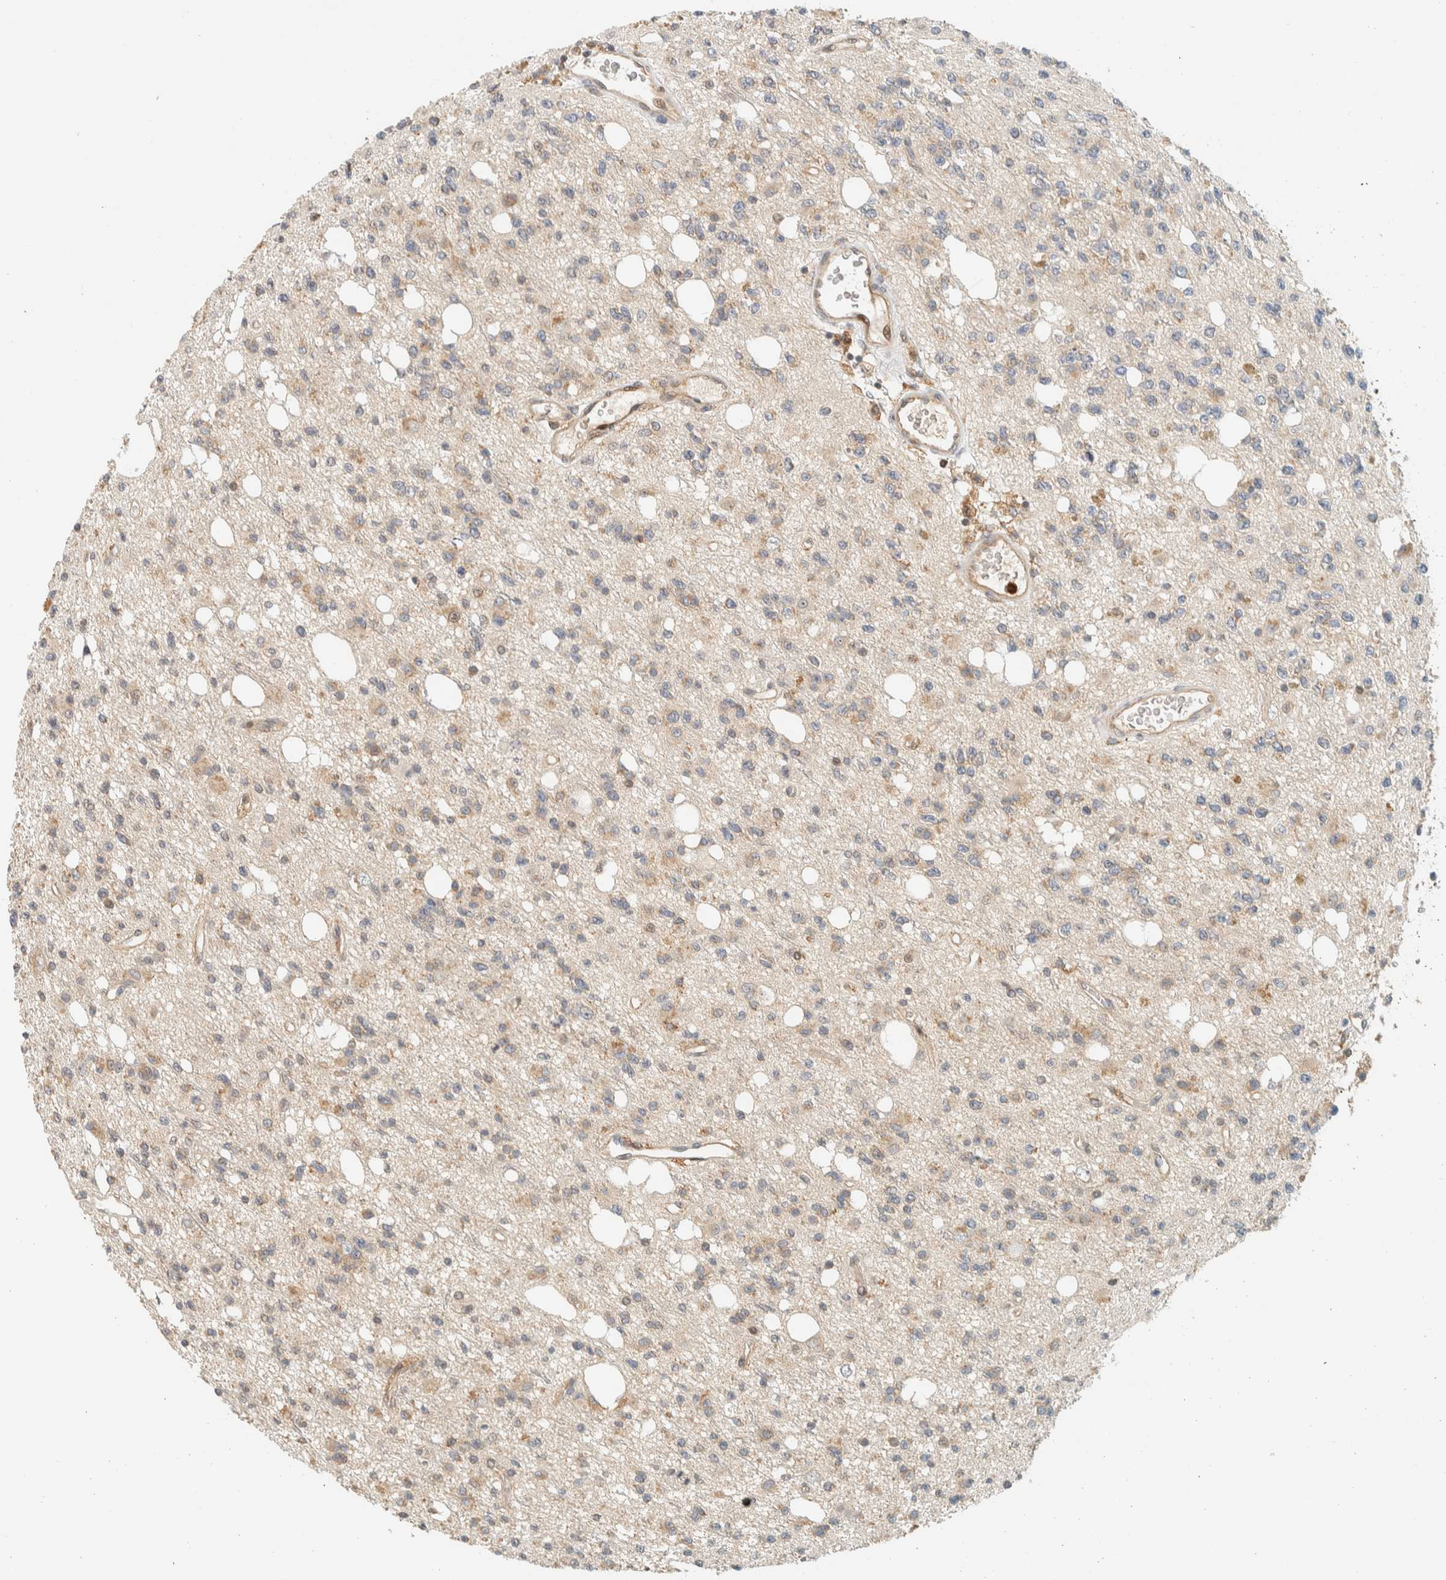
{"staining": {"intensity": "weak", "quantity": "25%-75%", "location": "cytoplasmic/membranous"}, "tissue": "glioma", "cell_type": "Tumor cells", "image_type": "cancer", "snomed": [{"axis": "morphology", "description": "Glioma, malignant, High grade"}, {"axis": "topography", "description": "Brain"}], "caption": "High-magnification brightfield microscopy of glioma stained with DAB (3,3'-diaminobenzidine) (brown) and counterstained with hematoxylin (blue). tumor cells exhibit weak cytoplasmic/membranous positivity is seen in about25%-75% of cells. (brown staining indicates protein expression, while blue staining denotes nuclei).", "gene": "CCDC171", "patient": {"sex": "female", "age": 62}}